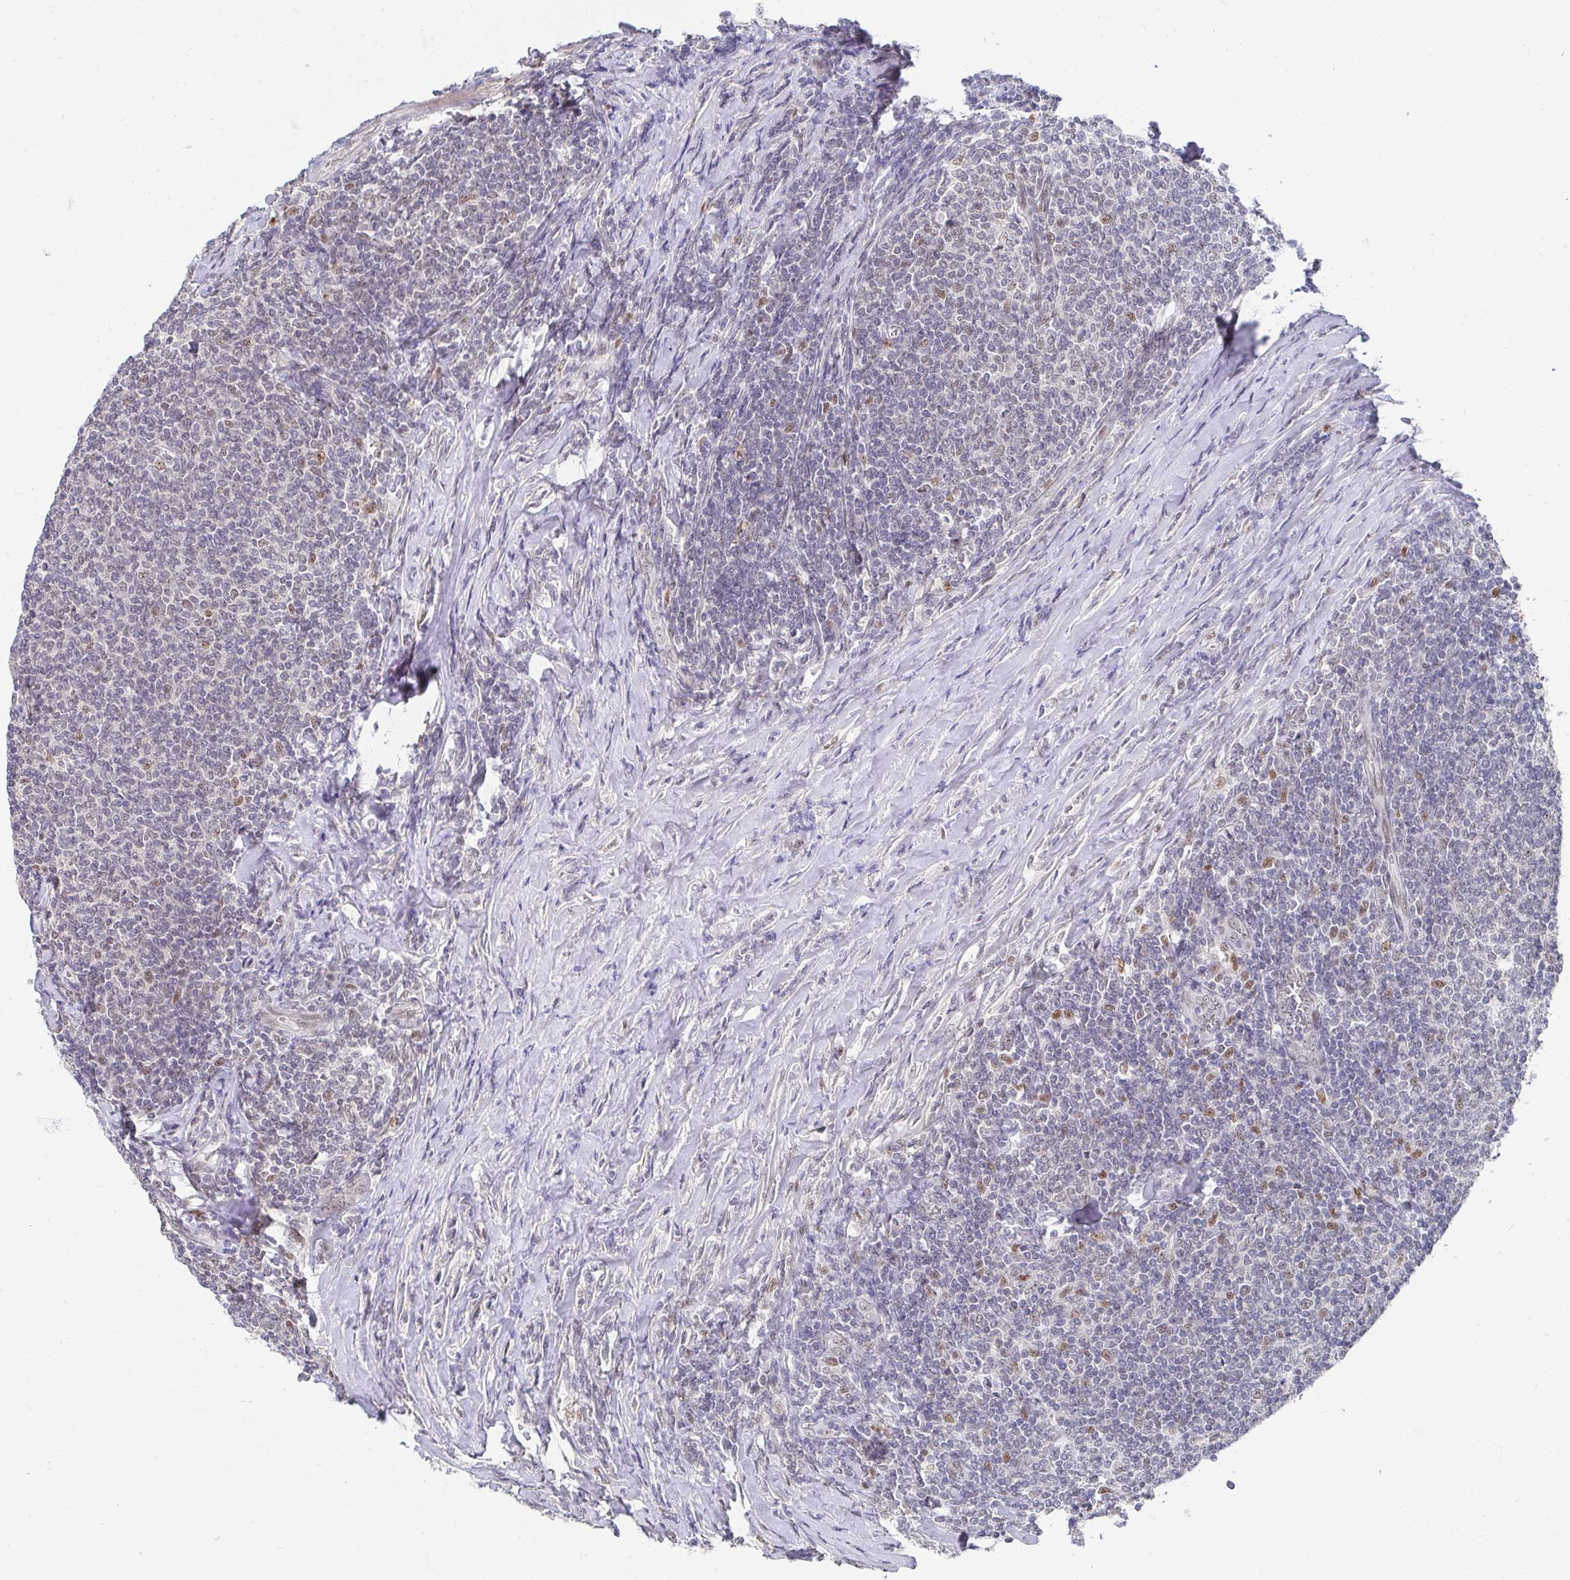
{"staining": {"intensity": "negative", "quantity": "none", "location": "none"}, "tissue": "lymphoma", "cell_type": "Tumor cells", "image_type": "cancer", "snomed": [{"axis": "morphology", "description": "Malignant lymphoma, non-Hodgkin's type, Low grade"}, {"axis": "topography", "description": "Lymph node"}], "caption": "A micrograph of human lymphoma is negative for staining in tumor cells.", "gene": "RCOR1", "patient": {"sex": "male", "age": 52}}